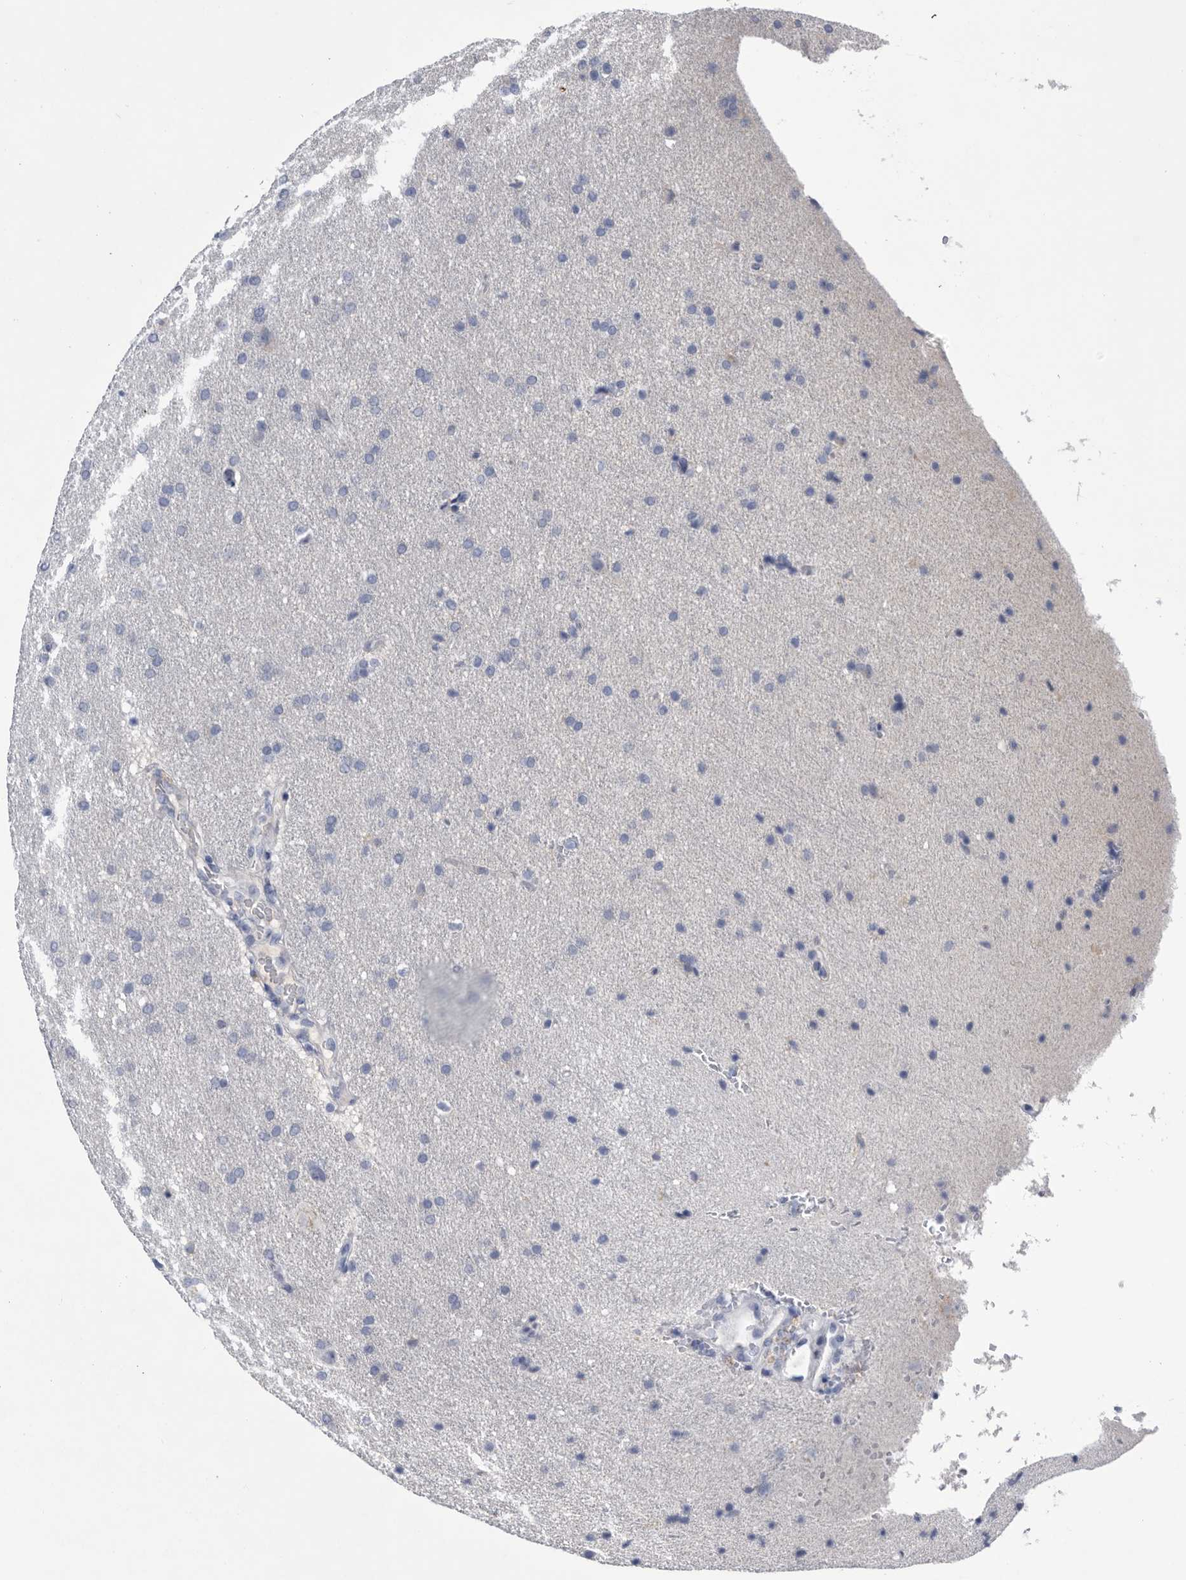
{"staining": {"intensity": "negative", "quantity": "none", "location": "none"}, "tissue": "glioma", "cell_type": "Tumor cells", "image_type": "cancer", "snomed": [{"axis": "morphology", "description": "Glioma, malignant, Low grade"}, {"axis": "topography", "description": "Brain"}], "caption": "Immunohistochemistry (IHC) micrograph of glioma stained for a protein (brown), which demonstrates no positivity in tumor cells. (Immunohistochemistry (IHC), brightfield microscopy, high magnification).", "gene": "BTBD6", "patient": {"sex": "female", "age": 37}}